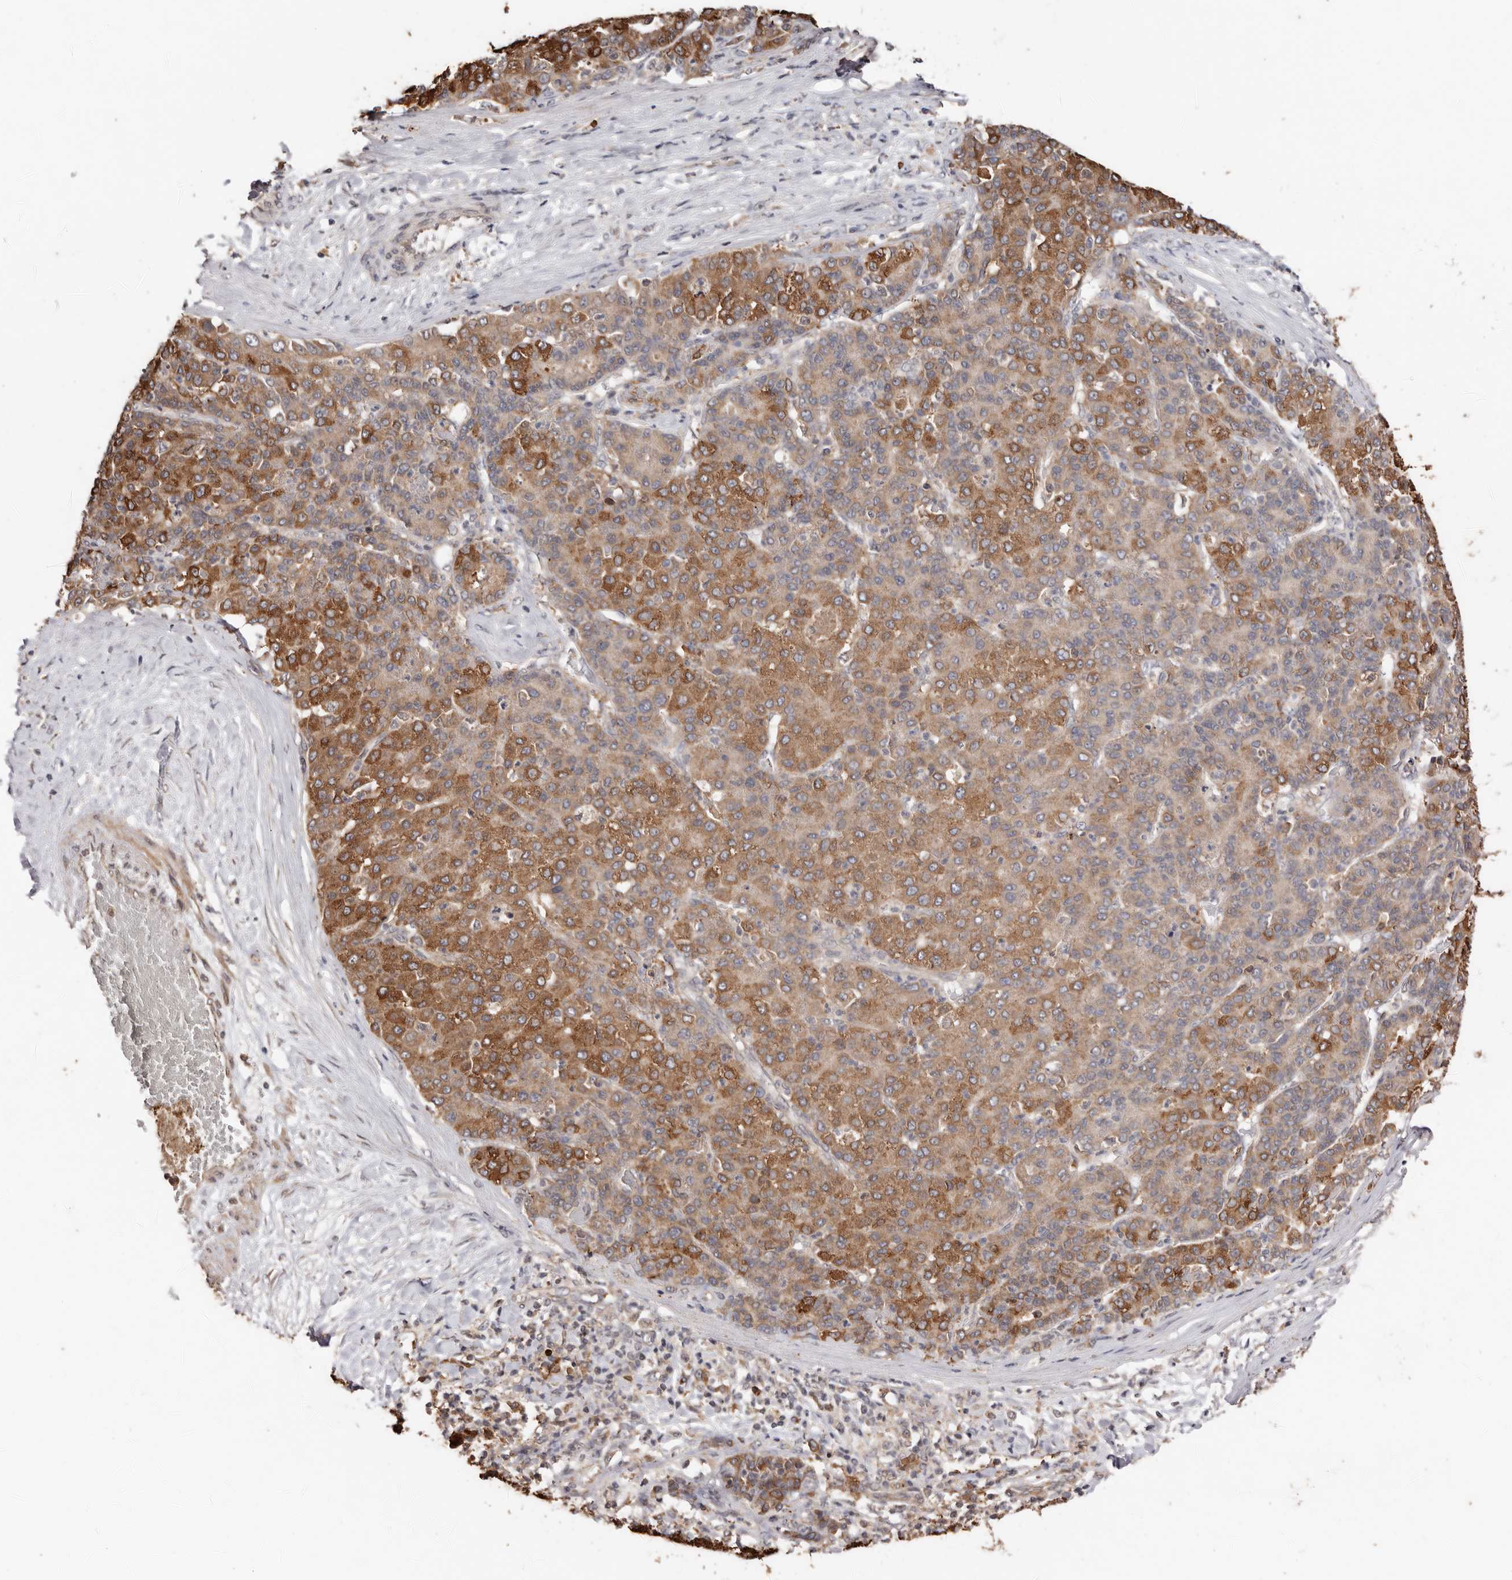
{"staining": {"intensity": "strong", "quantity": "25%-75%", "location": "cytoplasmic/membranous"}, "tissue": "liver cancer", "cell_type": "Tumor cells", "image_type": "cancer", "snomed": [{"axis": "morphology", "description": "Carcinoma, Hepatocellular, NOS"}, {"axis": "topography", "description": "Liver"}], "caption": "Tumor cells show strong cytoplasmic/membranous positivity in approximately 25%-75% of cells in liver cancer (hepatocellular carcinoma). (Stains: DAB in brown, nuclei in blue, Microscopy: brightfield microscopy at high magnification).", "gene": "RSPO2", "patient": {"sex": "male", "age": 65}}